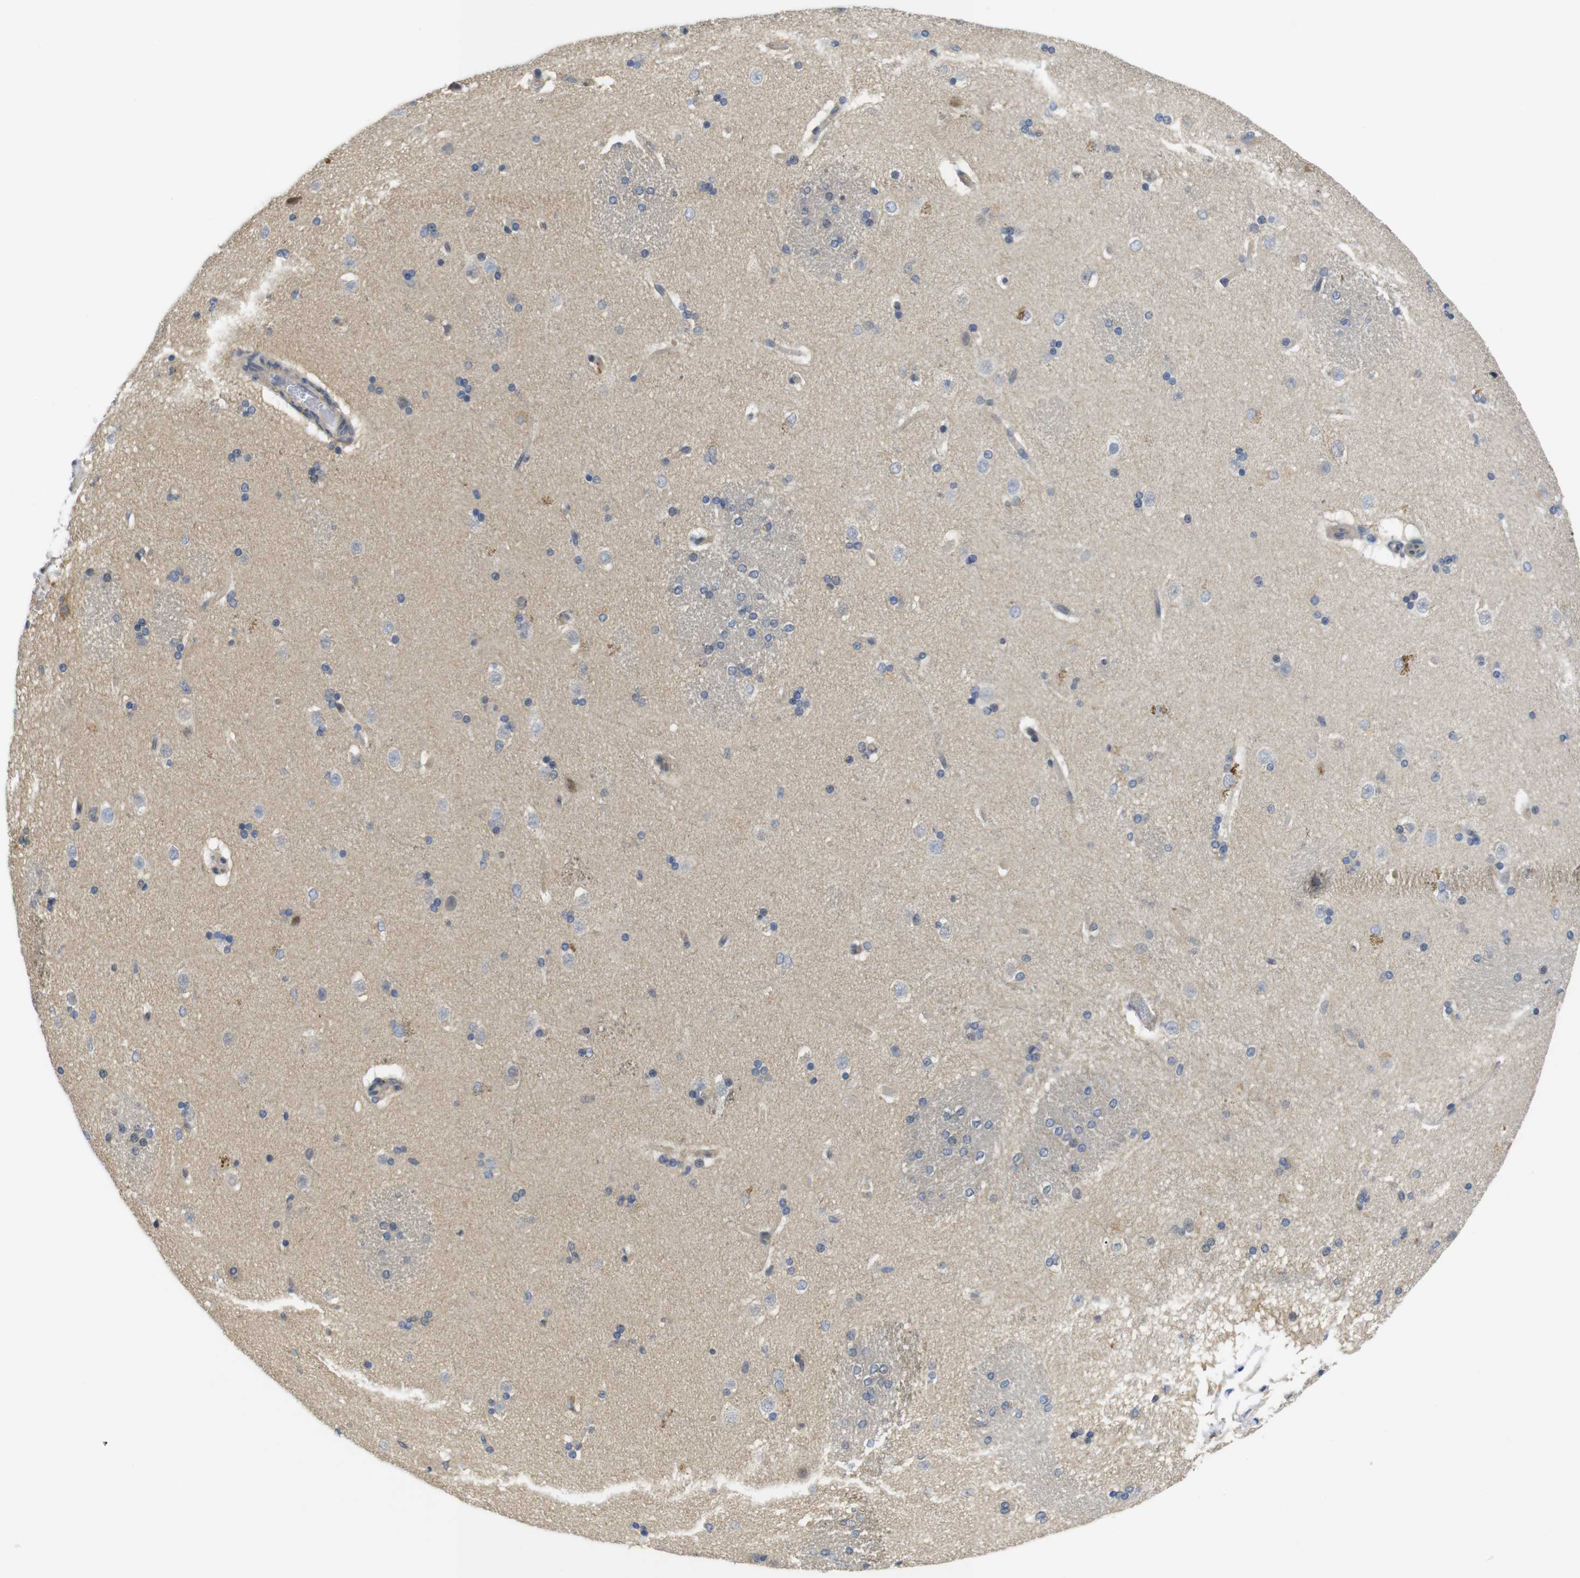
{"staining": {"intensity": "negative", "quantity": "none", "location": "none"}, "tissue": "caudate", "cell_type": "Glial cells", "image_type": "normal", "snomed": [{"axis": "morphology", "description": "Normal tissue, NOS"}, {"axis": "topography", "description": "Lateral ventricle wall"}], "caption": "Immunohistochemistry photomicrograph of unremarkable caudate: caudate stained with DAB (3,3'-diaminobenzidine) exhibits no significant protein positivity in glial cells.", "gene": "FNTA", "patient": {"sex": "female", "age": 19}}